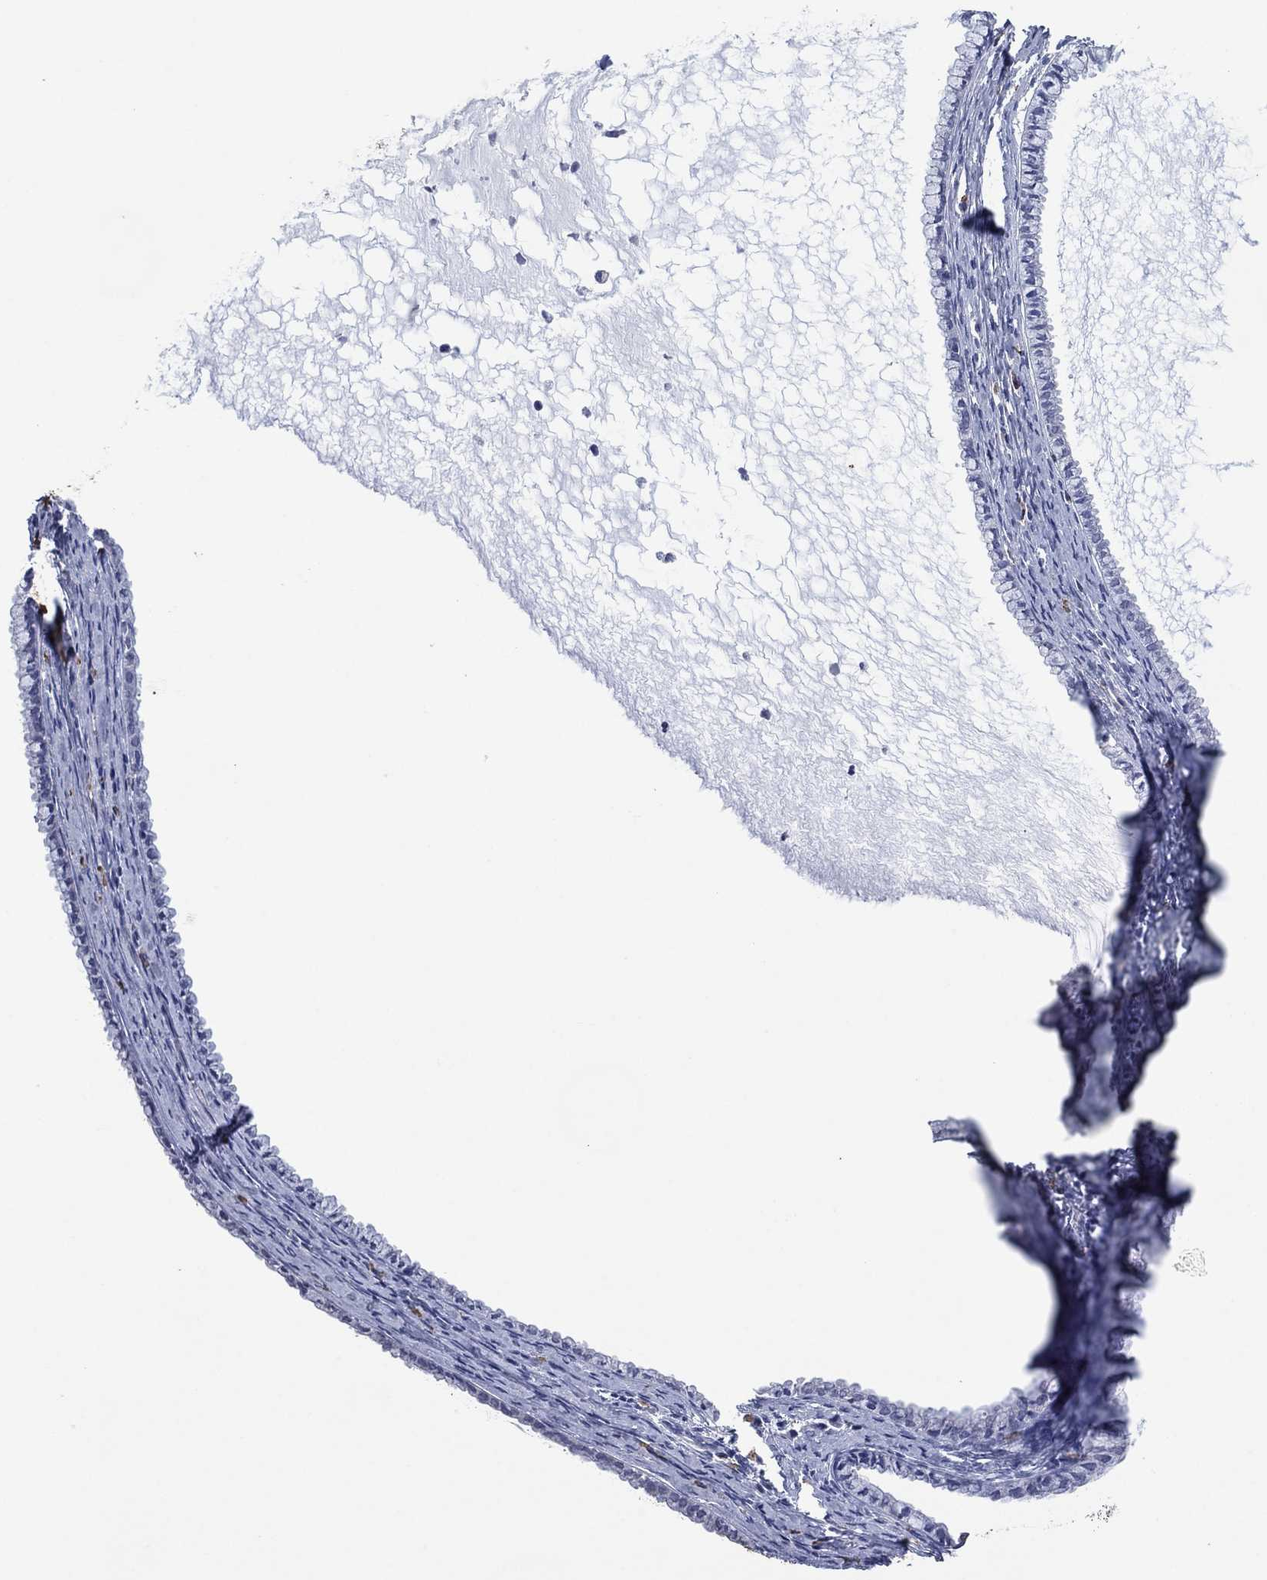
{"staining": {"intensity": "negative", "quantity": "none", "location": "none"}, "tissue": "cervix", "cell_type": "Glandular cells", "image_type": "normal", "snomed": [{"axis": "morphology", "description": "Normal tissue, NOS"}, {"axis": "topography", "description": "Cervix"}], "caption": "Micrograph shows no protein positivity in glandular cells of unremarkable cervix. (Immunohistochemistry, brightfield microscopy, high magnification).", "gene": "FSCN2", "patient": {"sex": "female", "age": 40}}